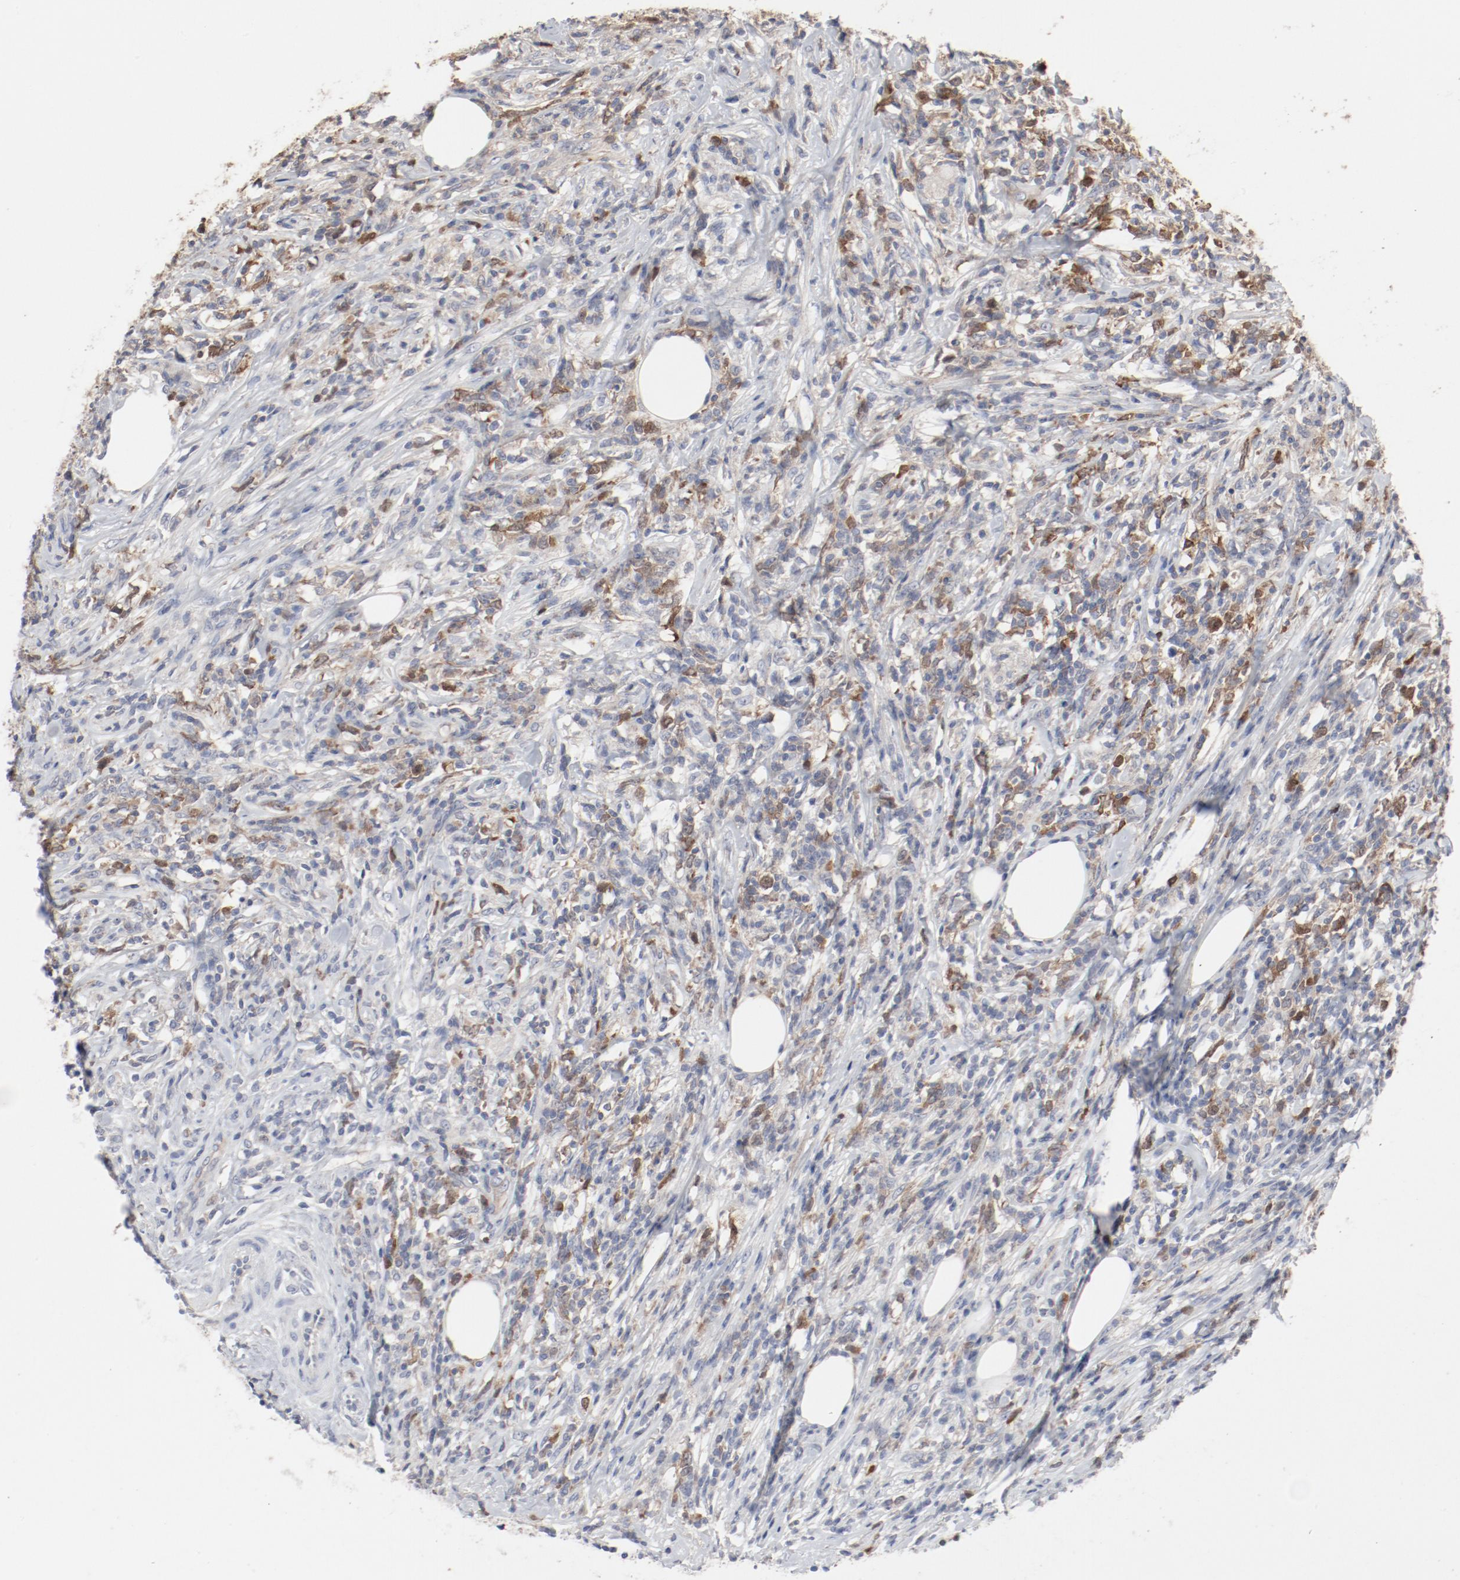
{"staining": {"intensity": "moderate", "quantity": "25%-75%", "location": "nuclear"}, "tissue": "lymphoma", "cell_type": "Tumor cells", "image_type": "cancer", "snomed": [{"axis": "morphology", "description": "Malignant lymphoma, non-Hodgkin's type, High grade"}, {"axis": "topography", "description": "Lymph node"}], "caption": "Human high-grade malignant lymphoma, non-Hodgkin's type stained for a protein (brown) displays moderate nuclear positive expression in about 25%-75% of tumor cells.", "gene": "CDK1", "patient": {"sex": "female", "age": 84}}